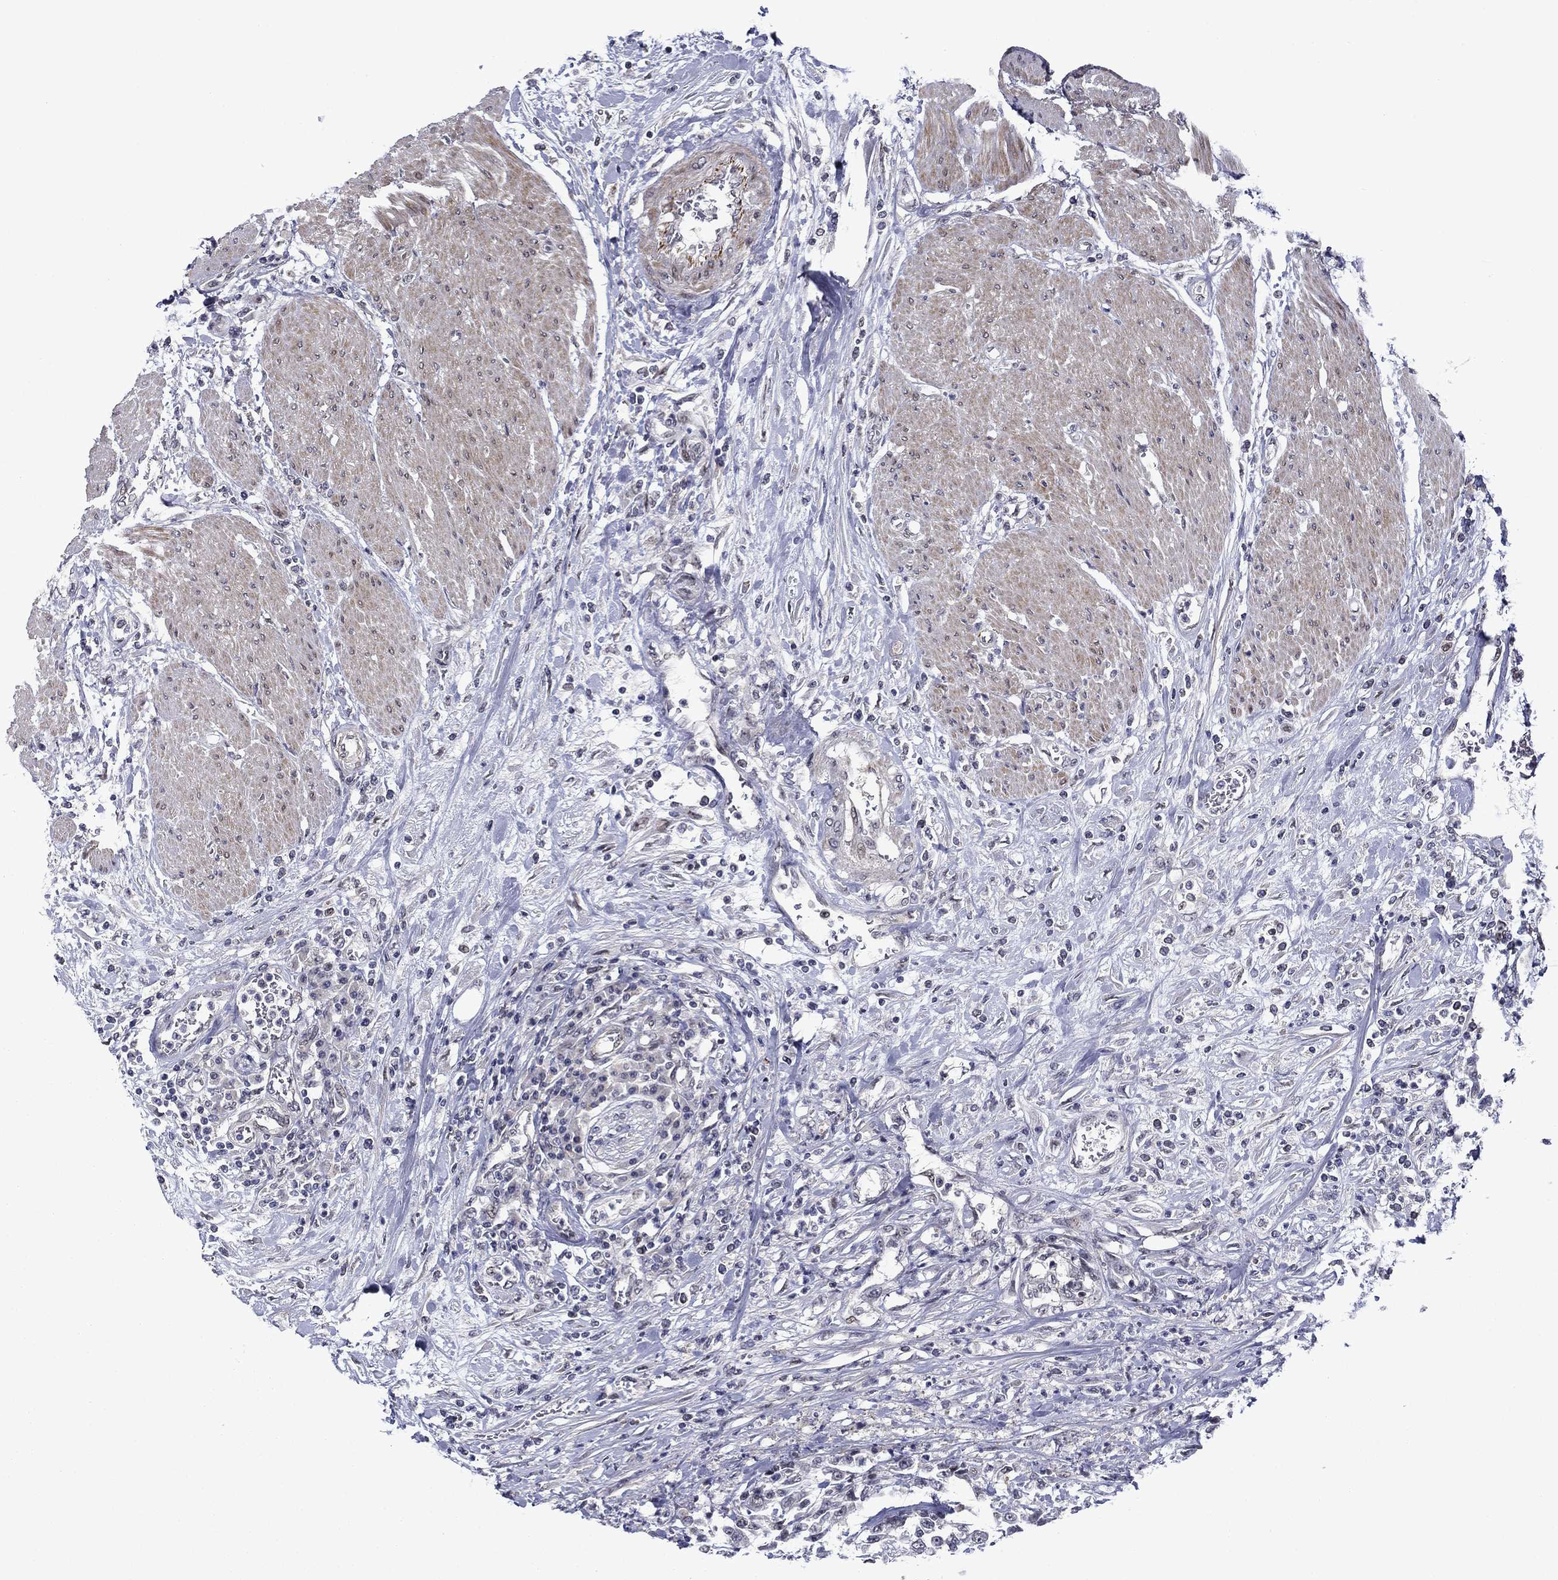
{"staining": {"intensity": "negative", "quantity": "none", "location": "none"}, "tissue": "urothelial cancer", "cell_type": "Tumor cells", "image_type": "cancer", "snomed": [{"axis": "morphology", "description": "Urothelial carcinoma, High grade"}, {"axis": "topography", "description": "Urinary bladder"}], "caption": "Tumor cells are negative for protein expression in human urothelial cancer.", "gene": "B3GAT1", "patient": {"sex": "male", "age": 46}}